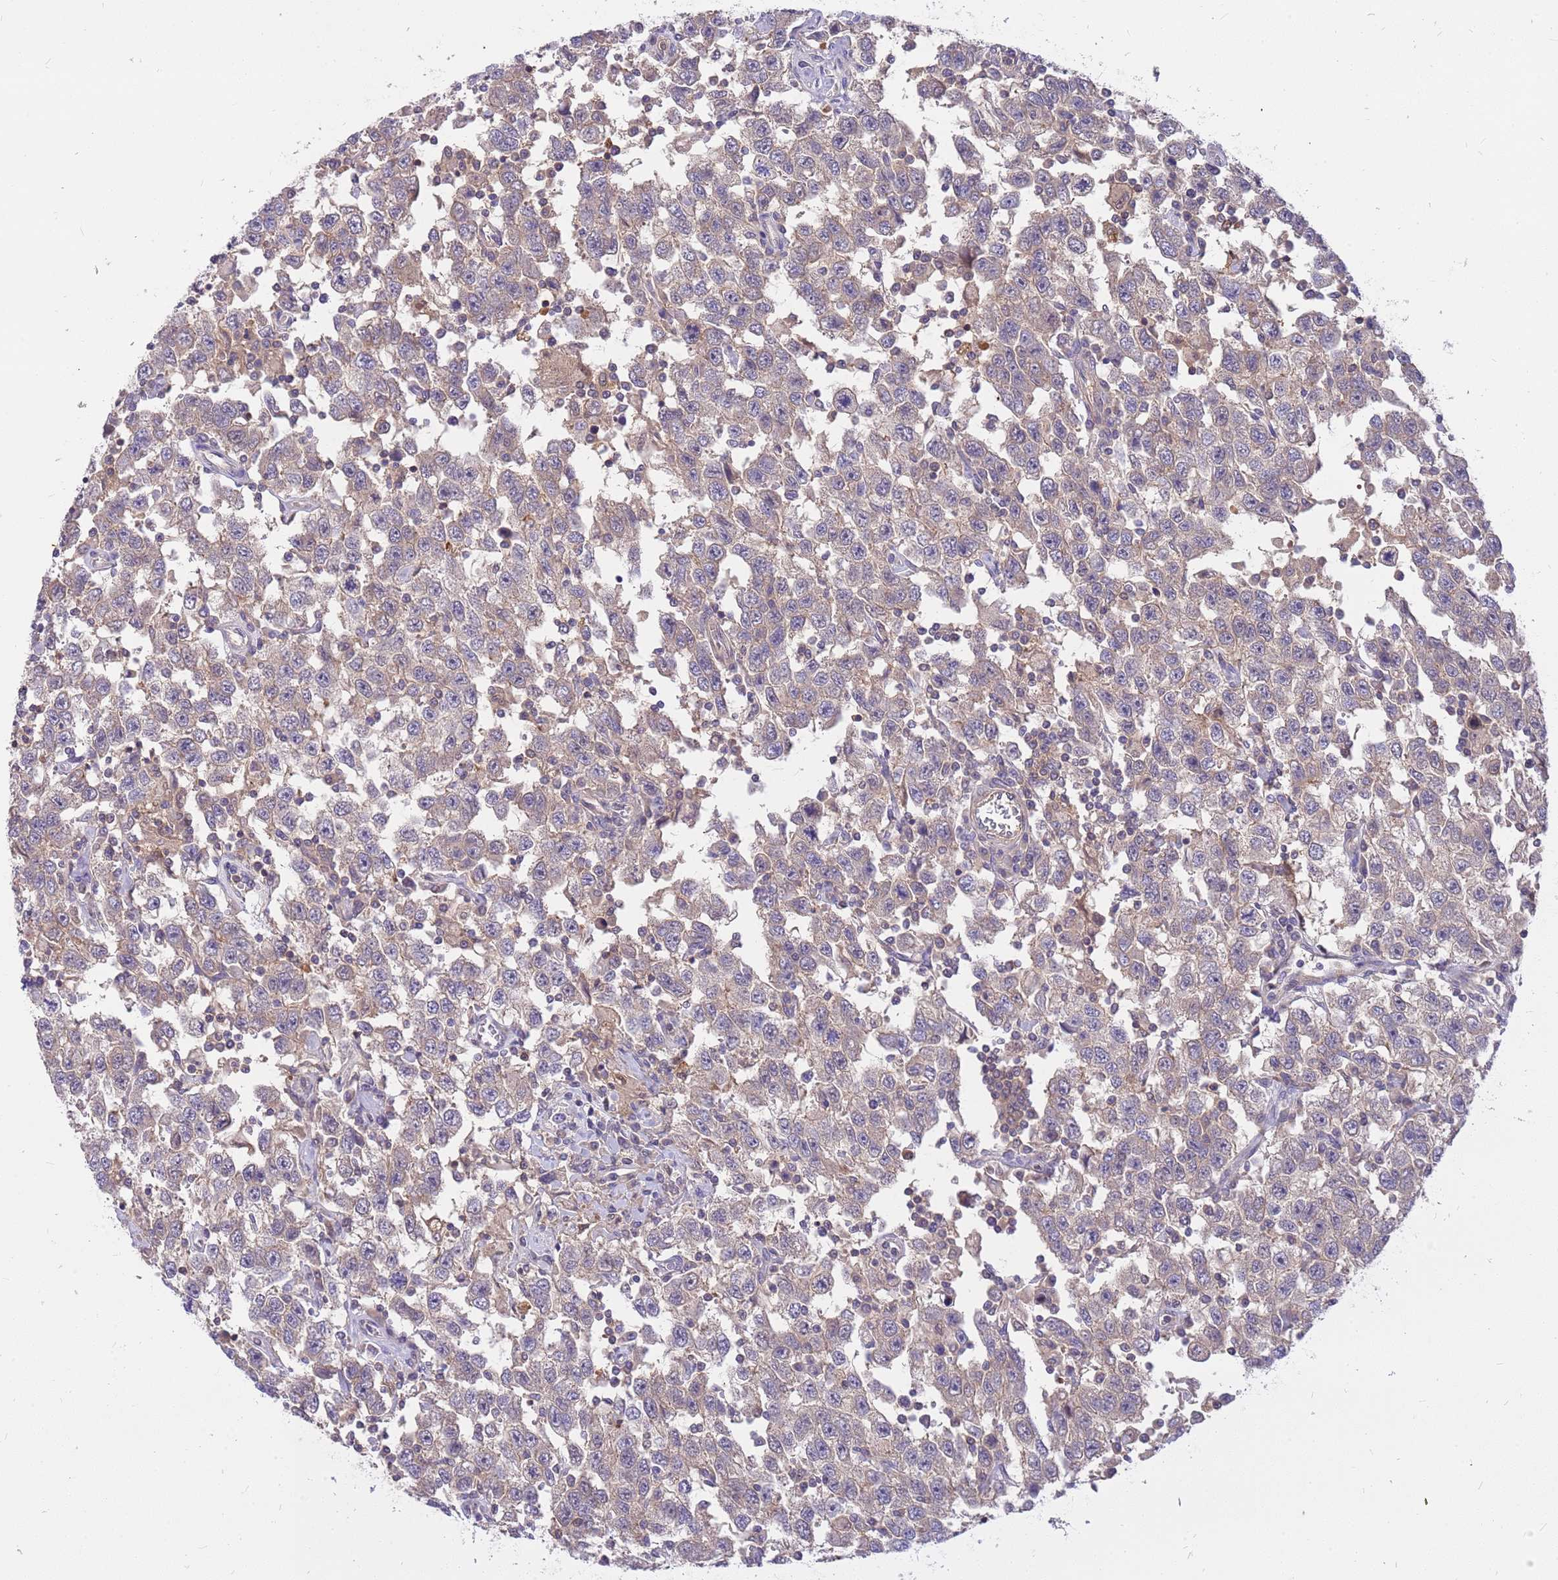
{"staining": {"intensity": "weak", "quantity": "25%-75%", "location": "cytoplasmic/membranous"}, "tissue": "testis cancer", "cell_type": "Tumor cells", "image_type": "cancer", "snomed": [{"axis": "morphology", "description": "Seminoma, NOS"}, {"axis": "topography", "description": "Testis"}], "caption": "DAB (3,3'-diaminobenzidine) immunohistochemical staining of testis seminoma displays weak cytoplasmic/membranous protein staining in approximately 25%-75% of tumor cells.", "gene": "MVD", "patient": {"sex": "male", "age": 41}}